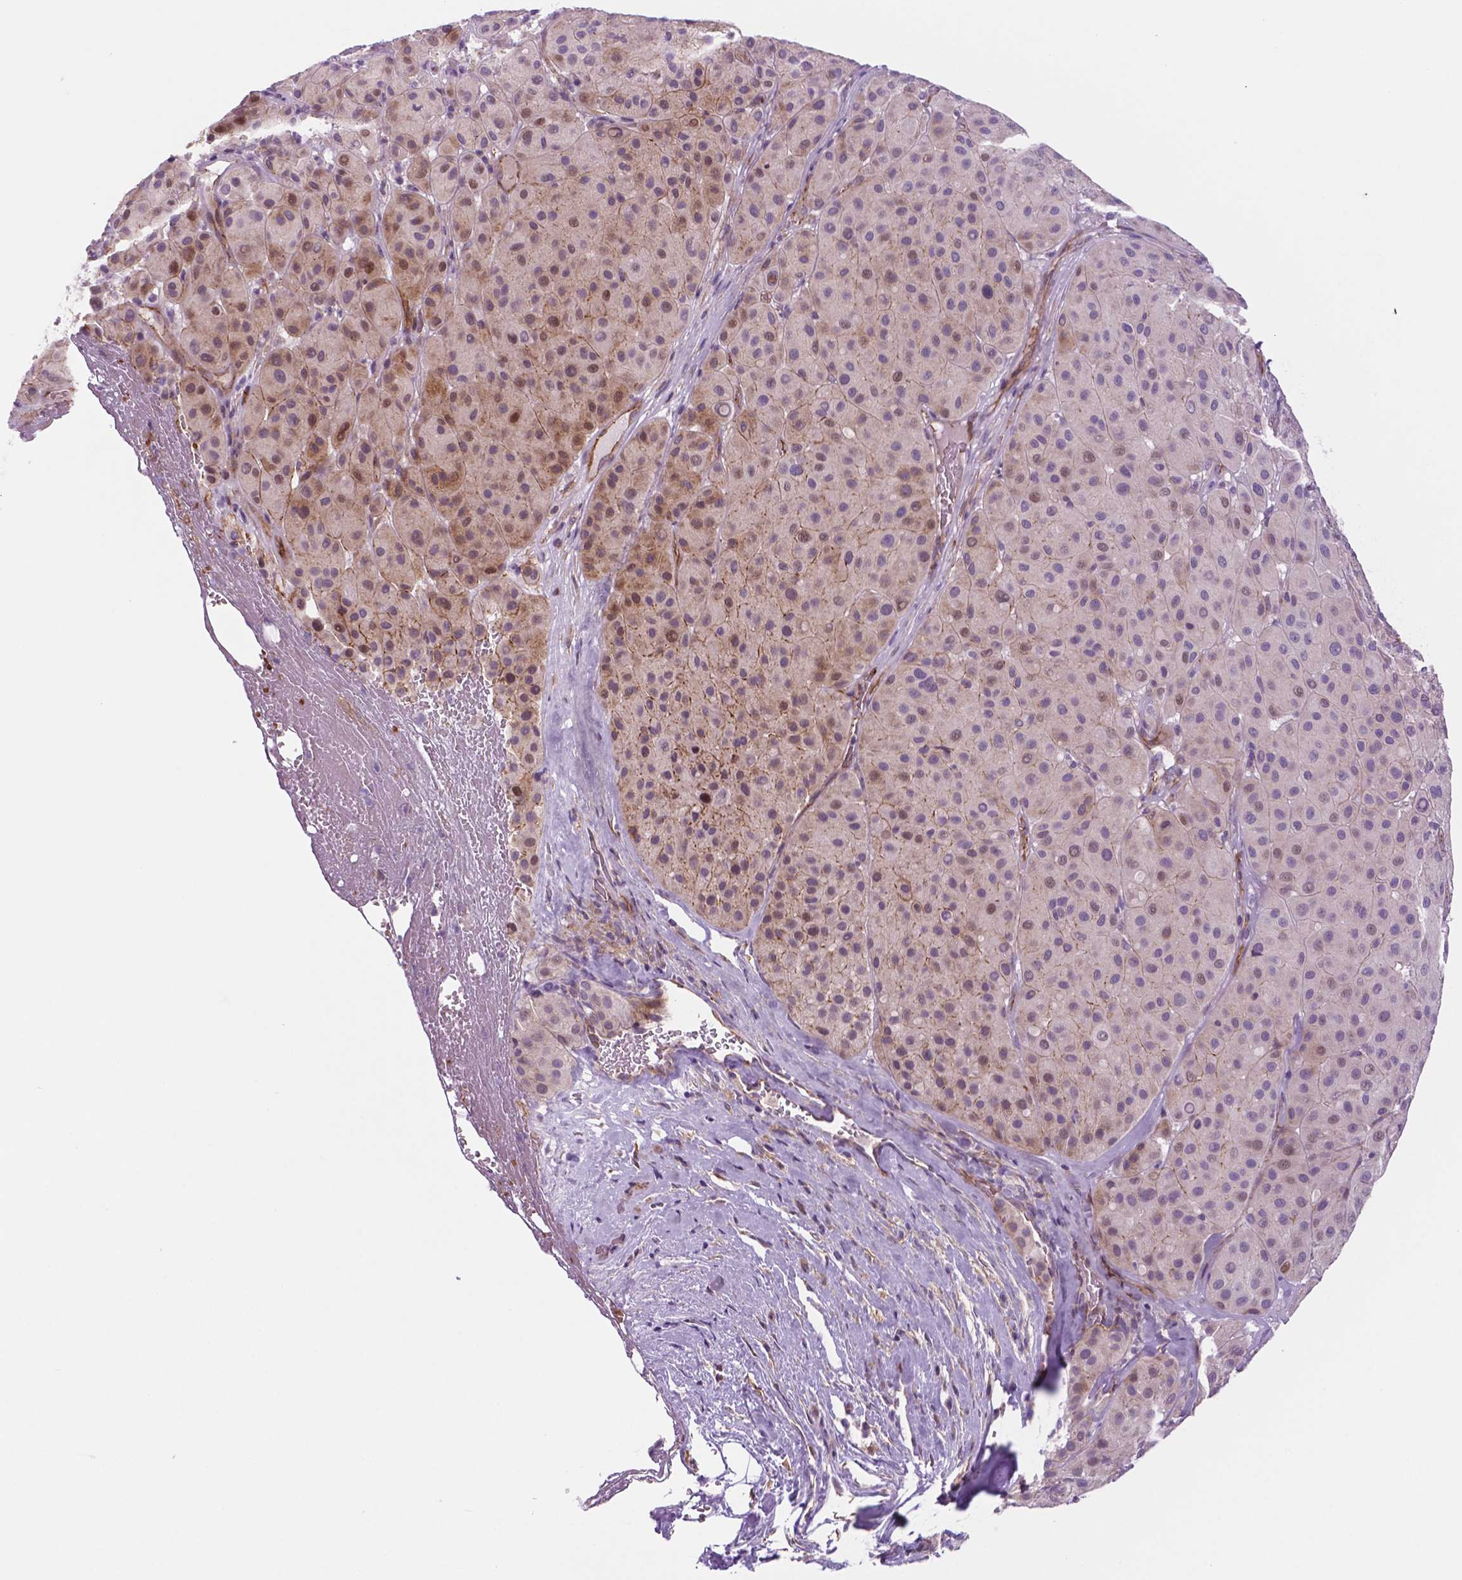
{"staining": {"intensity": "moderate", "quantity": "25%-75%", "location": "cytoplasmic/membranous"}, "tissue": "melanoma", "cell_type": "Tumor cells", "image_type": "cancer", "snomed": [{"axis": "morphology", "description": "Malignant melanoma, Metastatic site"}, {"axis": "topography", "description": "Smooth muscle"}], "caption": "Tumor cells exhibit moderate cytoplasmic/membranous expression in about 25%-75% of cells in melanoma.", "gene": "RND3", "patient": {"sex": "male", "age": 41}}